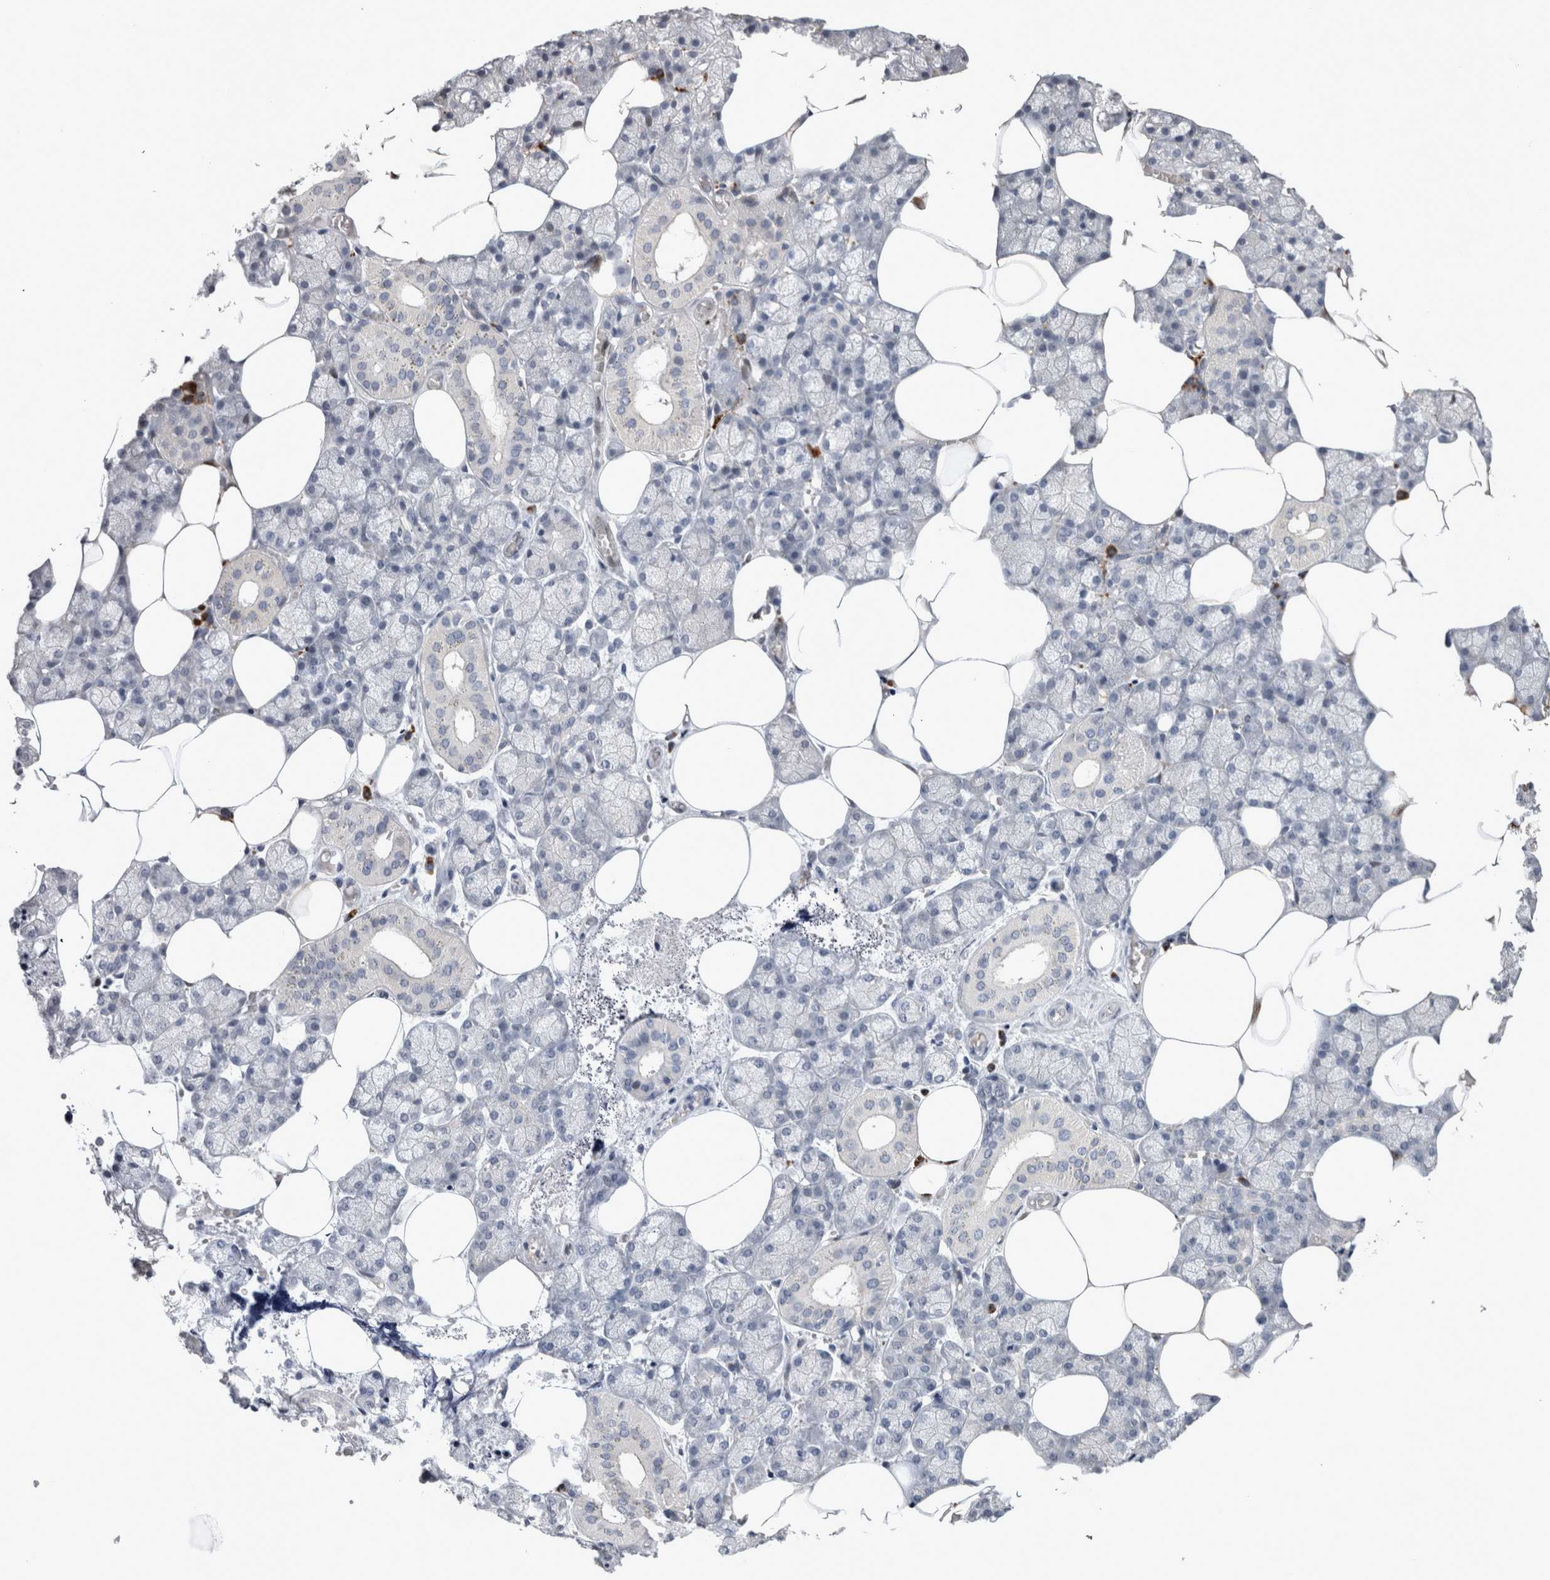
{"staining": {"intensity": "negative", "quantity": "none", "location": "none"}, "tissue": "salivary gland", "cell_type": "Glandular cells", "image_type": "normal", "snomed": [{"axis": "morphology", "description": "Normal tissue, NOS"}, {"axis": "topography", "description": "Salivary gland"}], "caption": "DAB (3,3'-diaminobenzidine) immunohistochemical staining of normal human salivary gland shows no significant positivity in glandular cells.", "gene": "DMTN", "patient": {"sex": "male", "age": 62}}